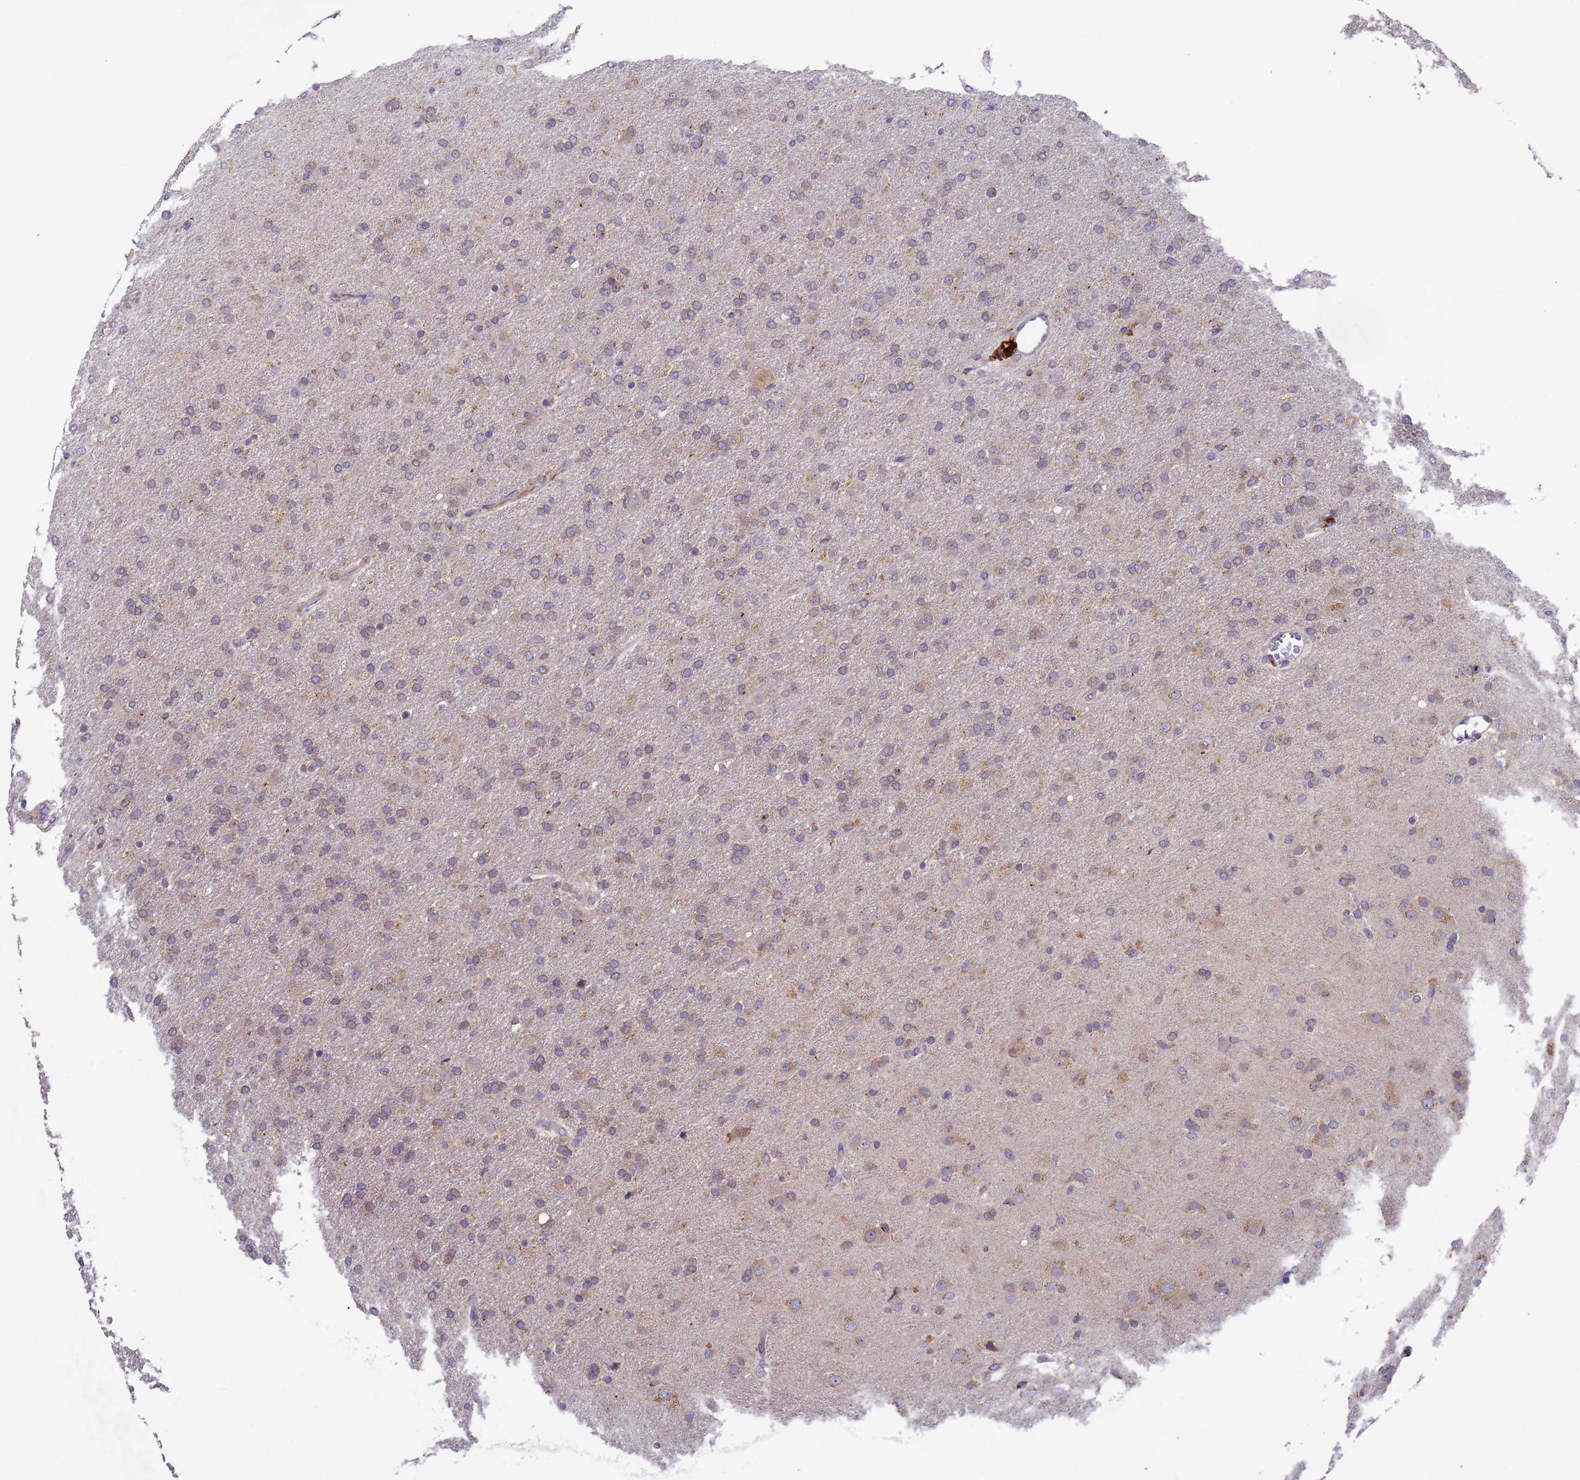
{"staining": {"intensity": "weak", "quantity": "25%-75%", "location": "cytoplasmic/membranous"}, "tissue": "glioma", "cell_type": "Tumor cells", "image_type": "cancer", "snomed": [{"axis": "morphology", "description": "Glioma, malignant, Low grade"}, {"axis": "topography", "description": "Brain"}], "caption": "This image reveals IHC staining of human glioma, with low weak cytoplasmic/membranous positivity in about 25%-75% of tumor cells.", "gene": "DCAF12L2", "patient": {"sex": "male", "age": 65}}